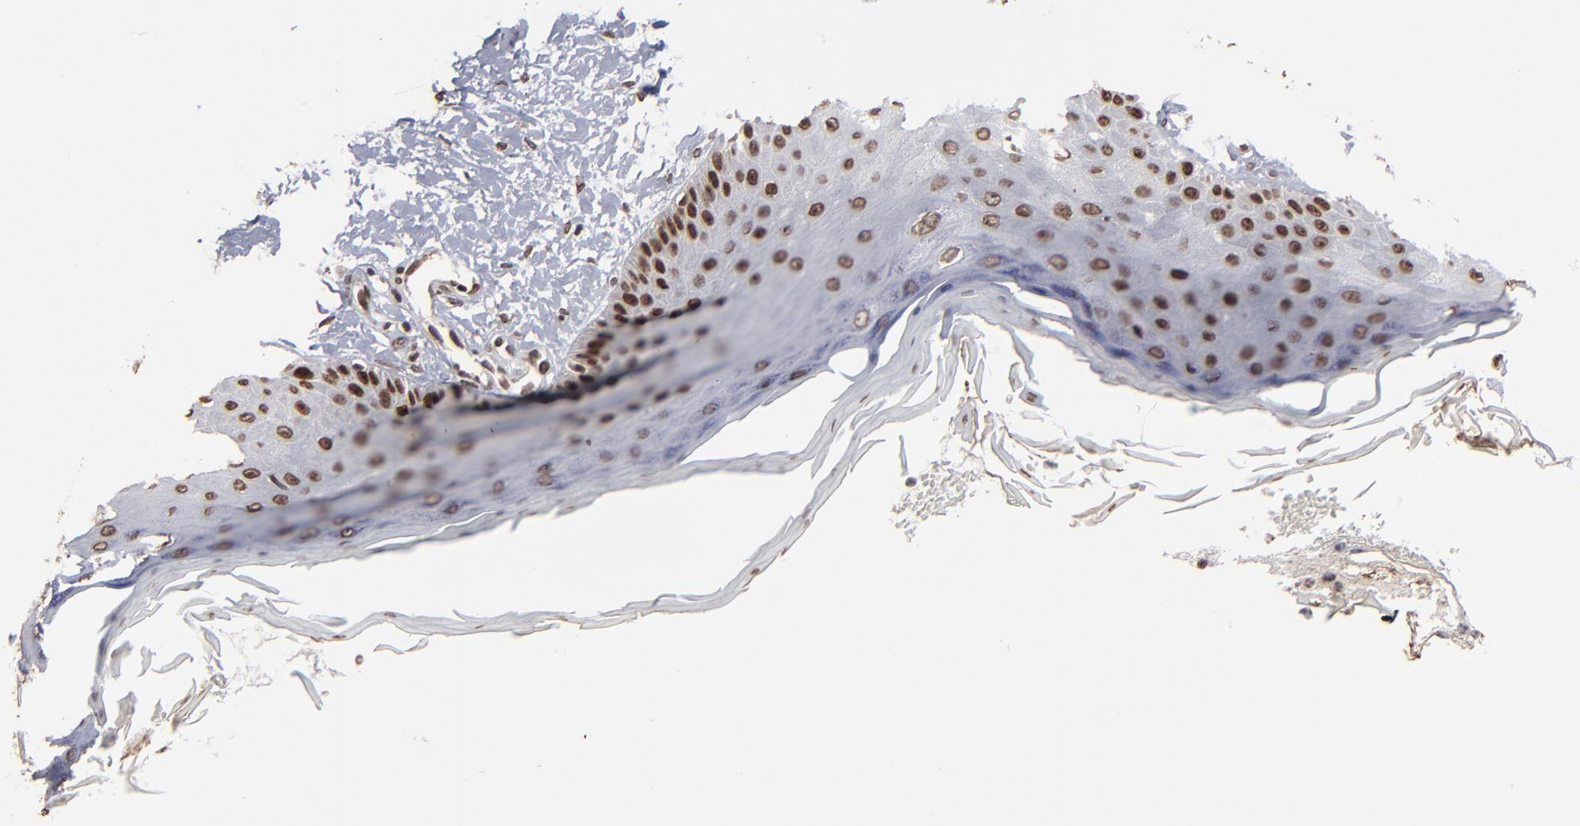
{"staining": {"intensity": "moderate", "quantity": "25%-75%", "location": "nuclear"}, "tissue": "skin cancer", "cell_type": "Tumor cells", "image_type": "cancer", "snomed": [{"axis": "morphology", "description": "Squamous cell carcinoma, NOS"}, {"axis": "topography", "description": "Skin"}], "caption": "This histopathology image reveals IHC staining of human skin cancer, with medium moderate nuclear staining in approximately 25%-75% of tumor cells.", "gene": "BAZ1A", "patient": {"sex": "female", "age": 40}}